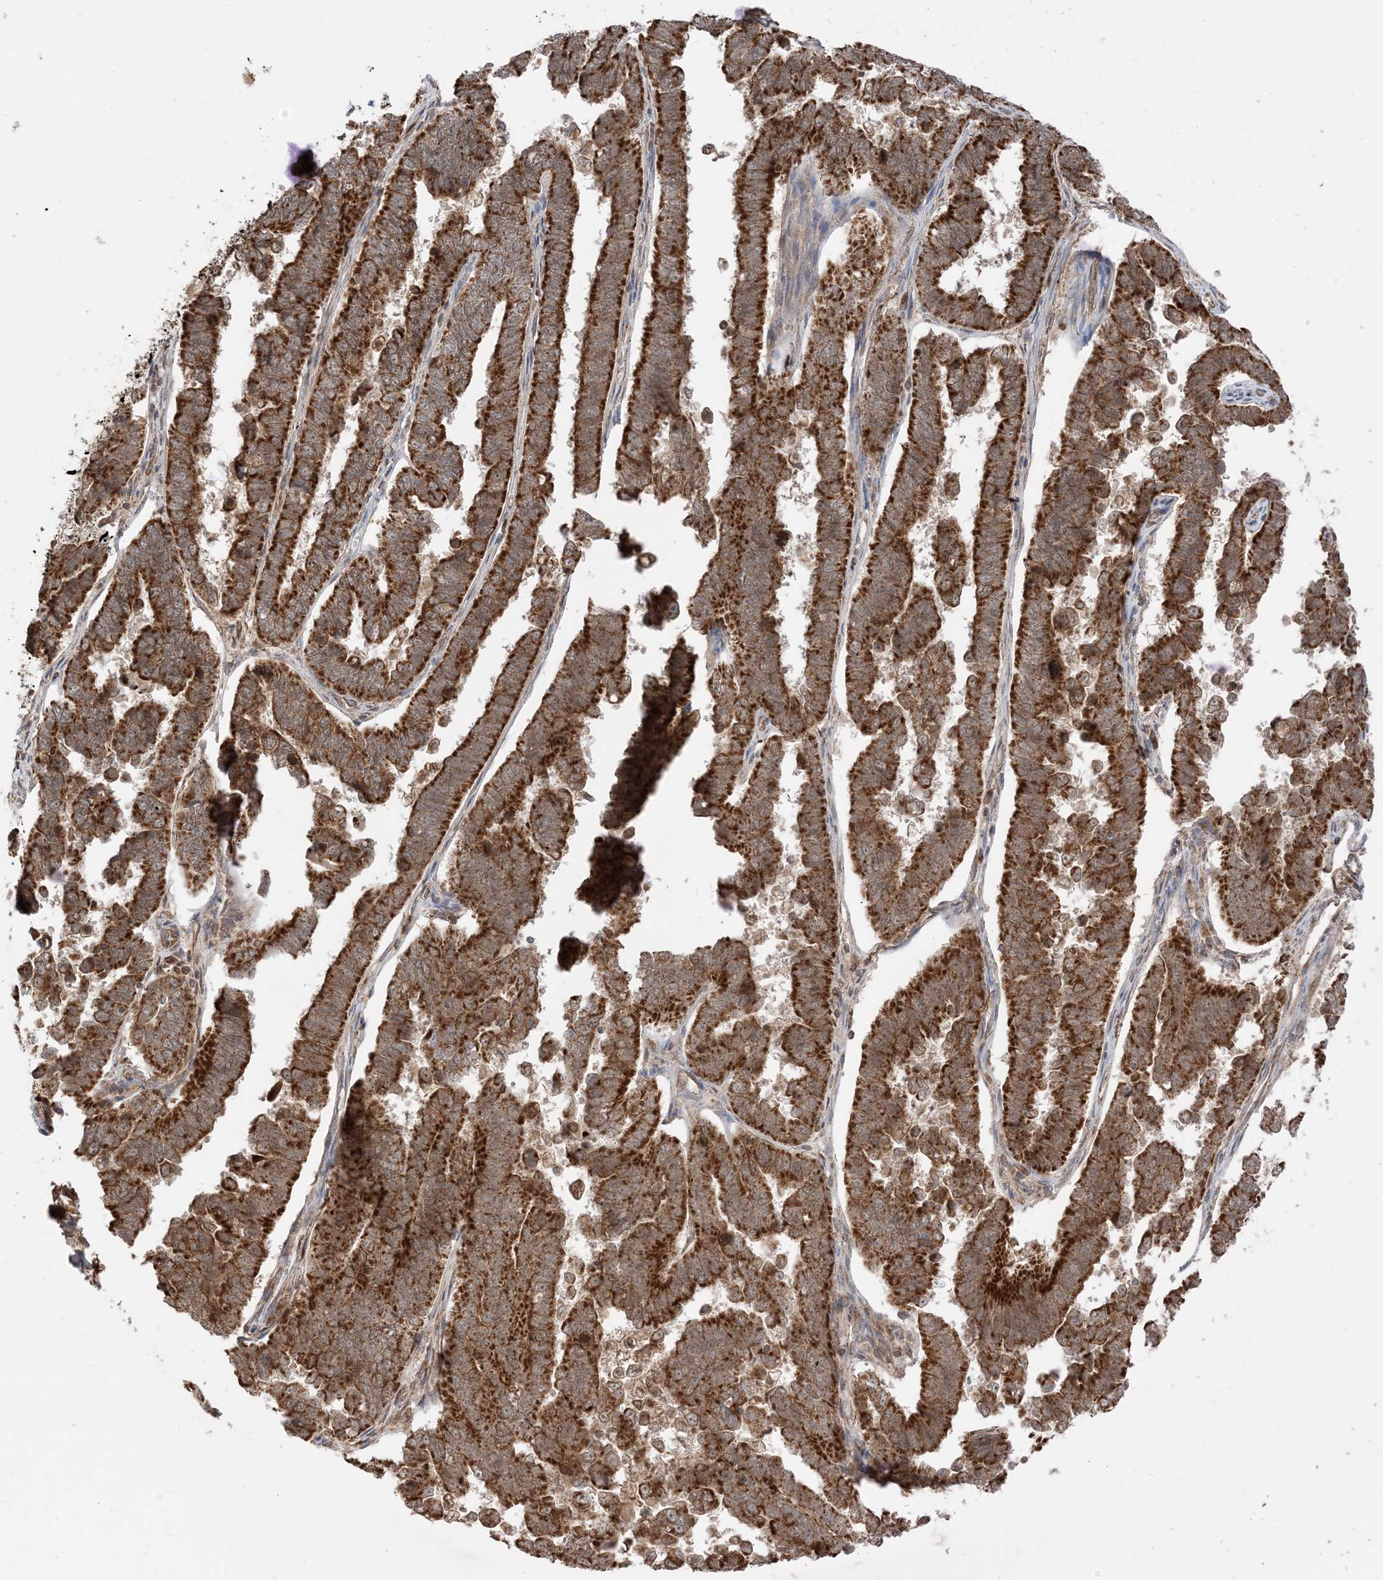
{"staining": {"intensity": "strong", "quantity": ">75%", "location": "cytoplasmic/membranous"}, "tissue": "endometrial cancer", "cell_type": "Tumor cells", "image_type": "cancer", "snomed": [{"axis": "morphology", "description": "Adenocarcinoma, NOS"}, {"axis": "topography", "description": "Endometrium"}], "caption": "Immunohistochemistry (DAB (3,3'-diaminobenzidine)) staining of human endometrial cancer shows strong cytoplasmic/membranous protein staining in about >75% of tumor cells.", "gene": "N4BP3", "patient": {"sex": "female", "age": 75}}